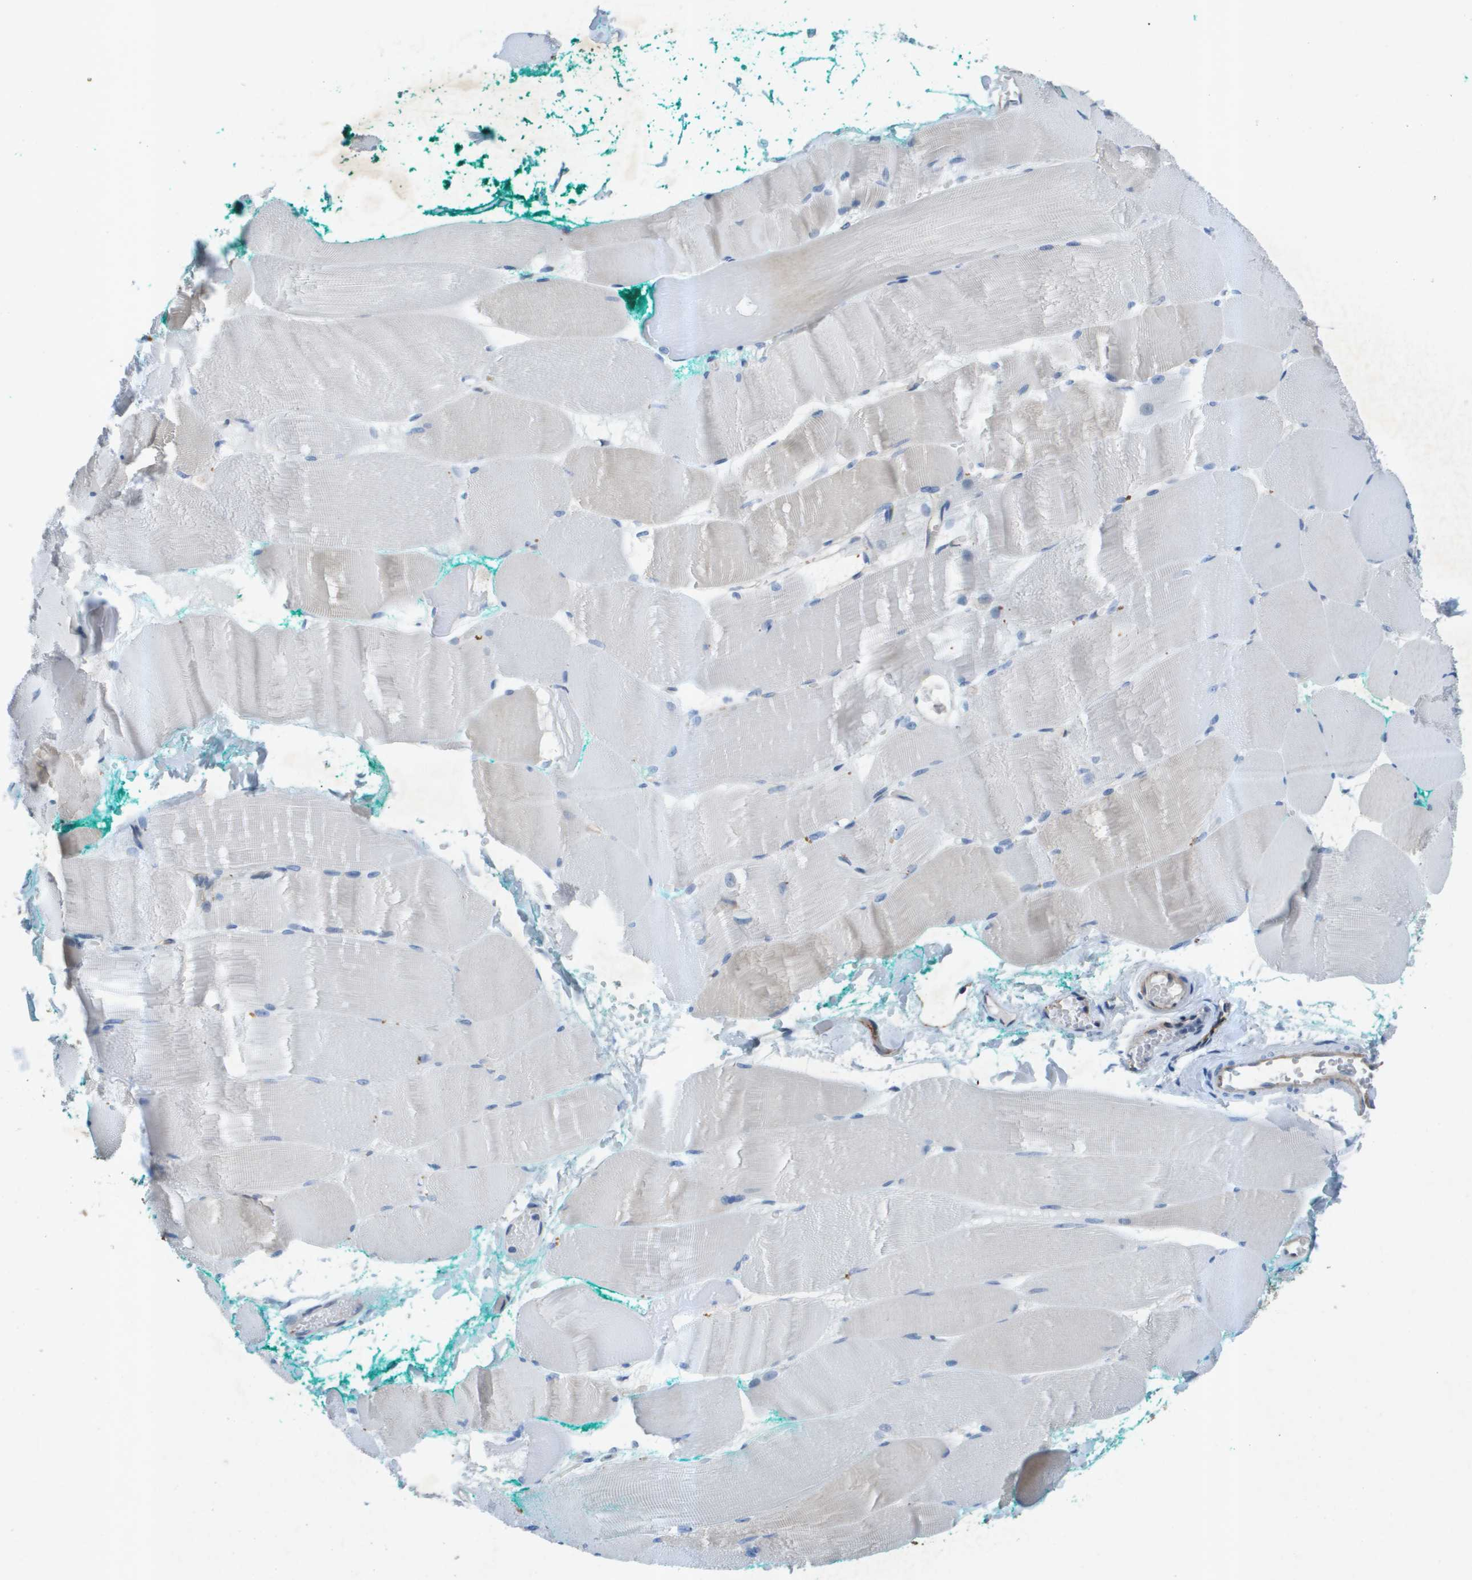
{"staining": {"intensity": "negative", "quantity": "none", "location": "none"}, "tissue": "skeletal muscle", "cell_type": "Myocytes", "image_type": "normal", "snomed": [{"axis": "morphology", "description": "Normal tissue, NOS"}, {"axis": "morphology", "description": "Squamous cell carcinoma, NOS"}, {"axis": "topography", "description": "Skeletal muscle"}], "caption": "DAB immunohistochemical staining of normal human skeletal muscle shows no significant expression in myocytes. (DAB IHC with hematoxylin counter stain).", "gene": "ITGA6", "patient": {"sex": "male", "age": 51}}